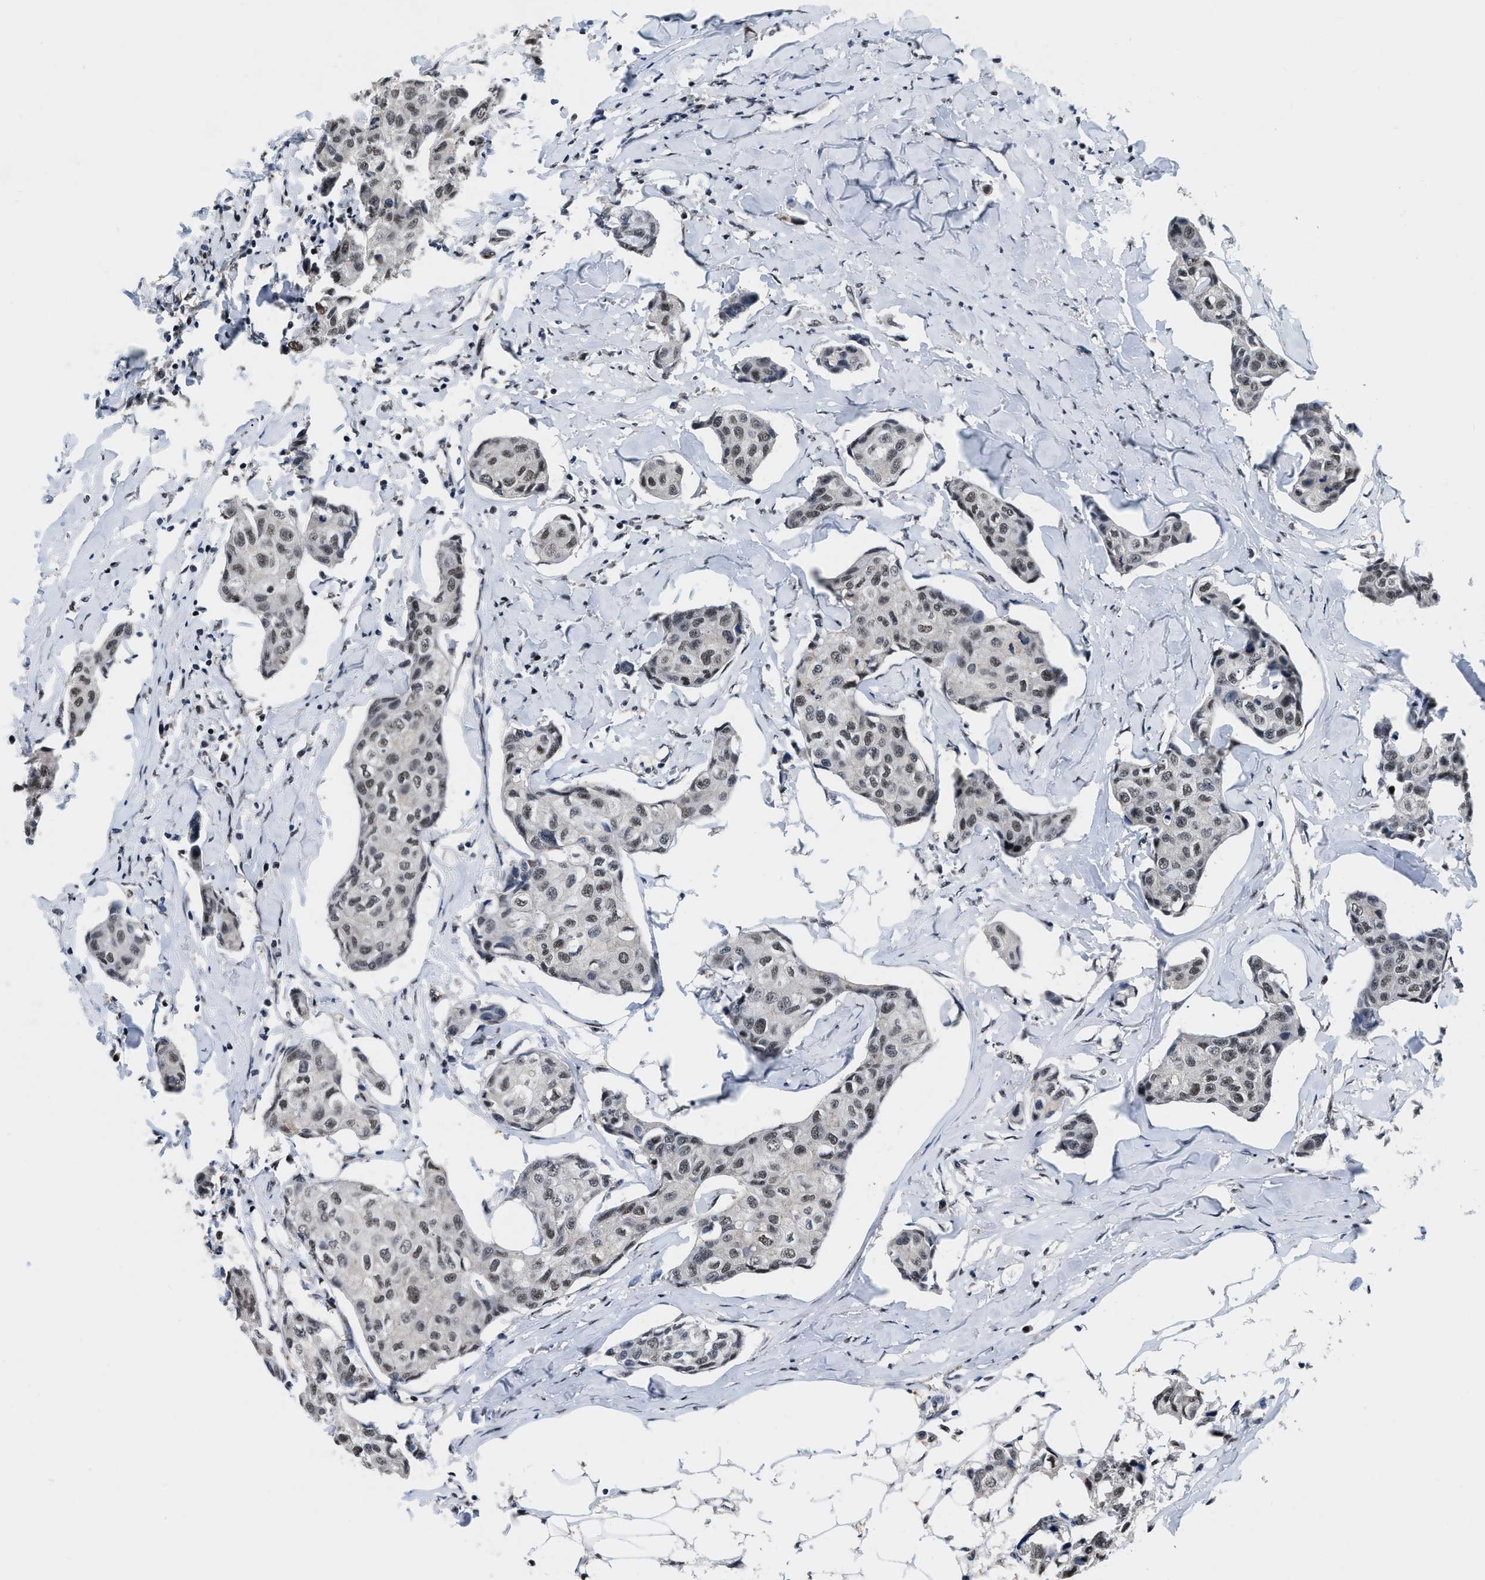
{"staining": {"intensity": "weak", "quantity": ">75%", "location": "nuclear"}, "tissue": "breast cancer", "cell_type": "Tumor cells", "image_type": "cancer", "snomed": [{"axis": "morphology", "description": "Duct carcinoma"}, {"axis": "topography", "description": "Breast"}], "caption": "A brown stain labels weak nuclear expression of a protein in breast cancer tumor cells.", "gene": "CCNE1", "patient": {"sex": "female", "age": 80}}